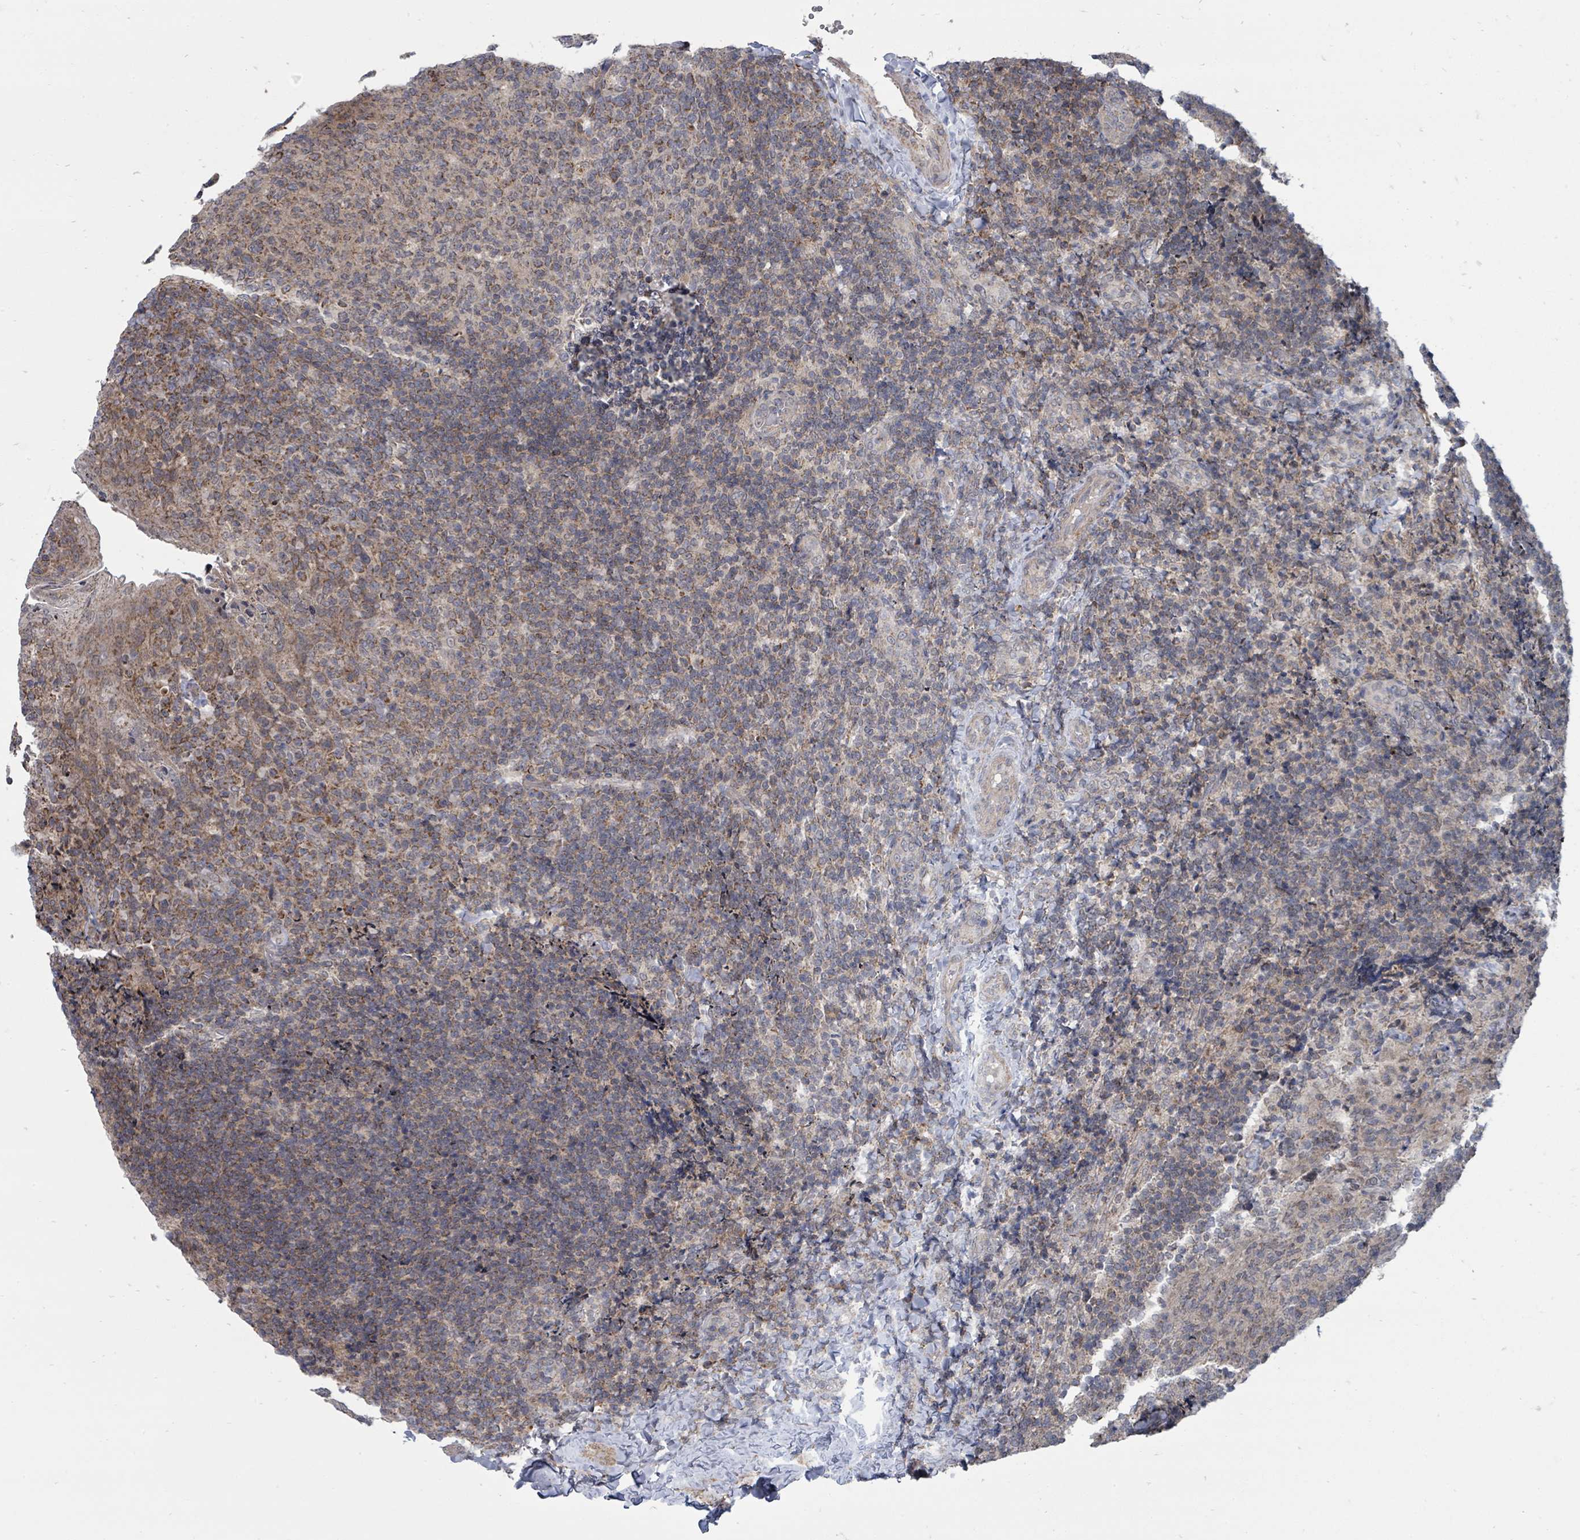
{"staining": {"intensity": "weak", "quantity": "<25%", "location": "cytoplasmic/membranous"}, "tissue": "tonsil", "cell_type": "Germinal center cells", "image_type": "normal", "snomed": [{"axis": "morphology", "description": "Normal tissue, NOS"}, {"axis": "topography", "description": "Tonsil"}], "caption": "Immunohistochemical staining of unremarkable human tonsil demonstrates no significant positivity in germinal center cells.", "gene": "MAGOHB", "patient": {"sex": "female", "age": 10}}